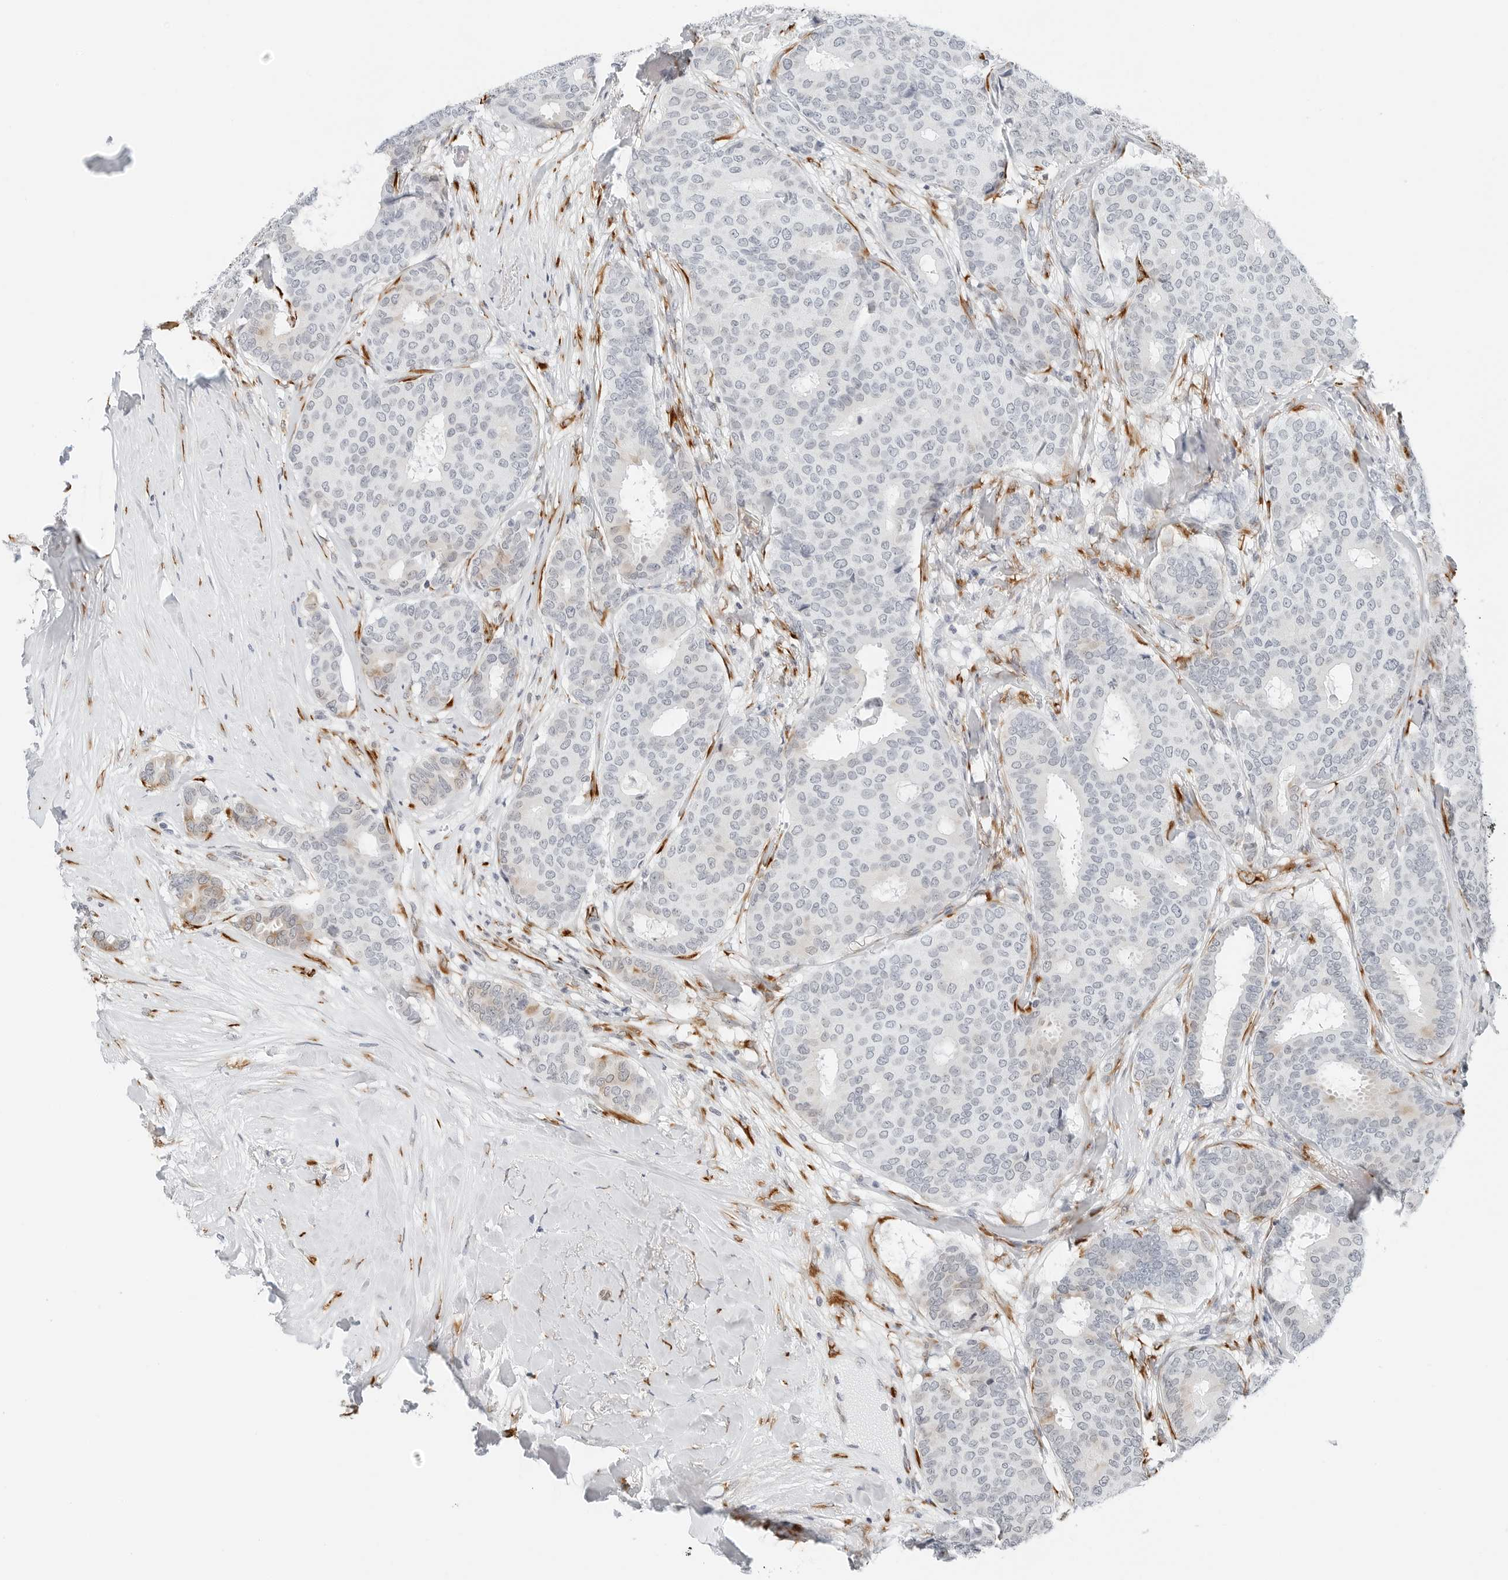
{"staining": {"intensity": "weak", "quantity": "<25%", "location": "cytoplasmic/membranous"}, "tissue": "breast cancer", "cell_type": "Tumor cells", "image_type": "cancer", "snomed": [{"axis": "morphology", "description": "Duct carcinoma"}, {"axis": "topography", "description": "Breast"}], "caption": "Tumor cells show no significant positivity in breast intraductal carcinoma.", "gene": "P4HA2", "patient": {"sex": "female", "age": 75}}